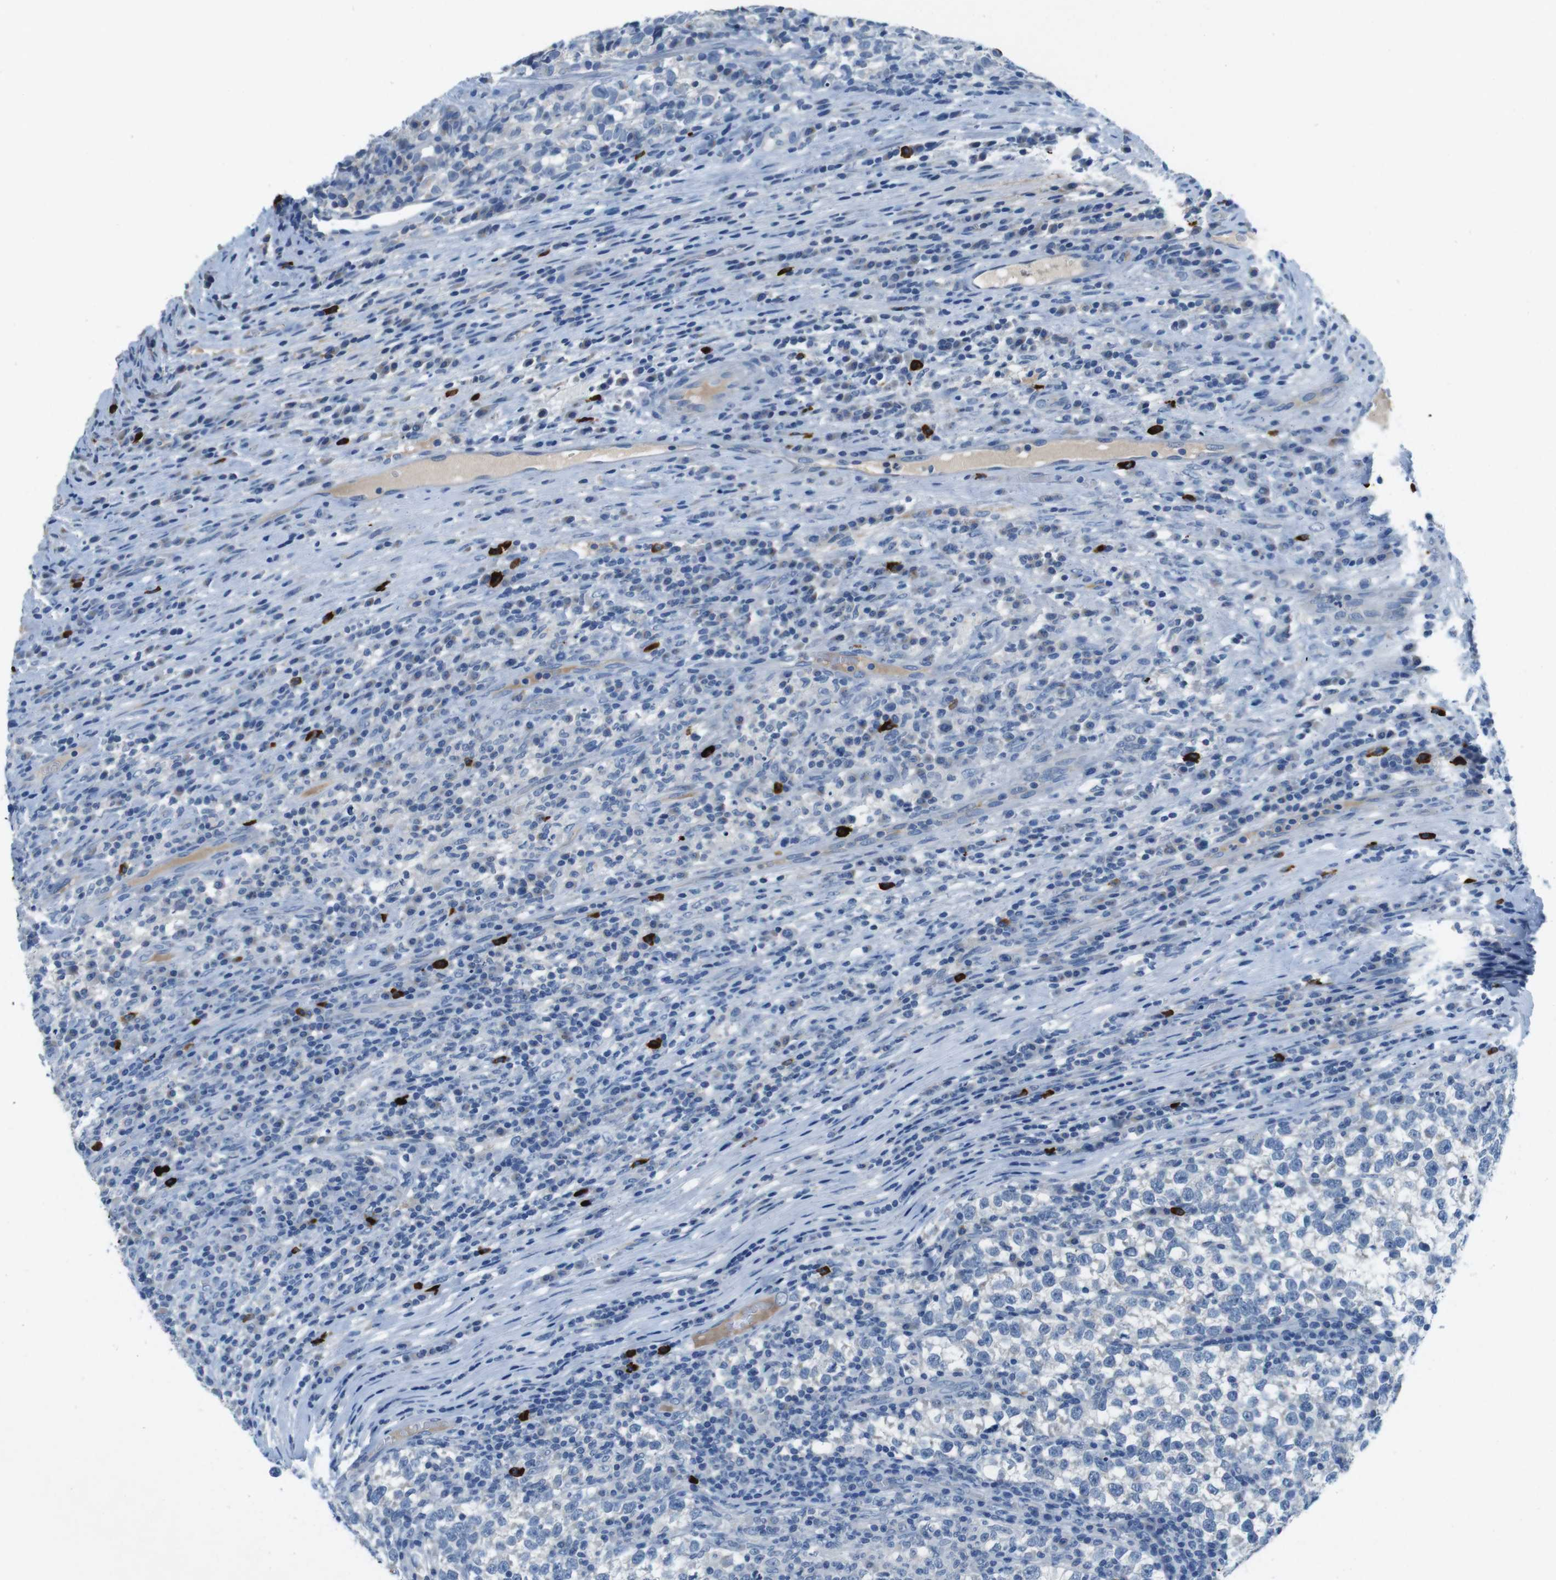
{"staining": {"intensity": "negative", "quantity": "none", "location": "none"}, "tissue": "testis cancer", "cell_type": "Tumor cells", "image_type": "cancer", "snomed": [{"axis": "morphology", "description": "Normal tissue, NOS"}, {"axis": "morphology", "description": "Seminoma, NOS"}, {"axis": "topography", "description": "Testis"}], "caption": "Immunohistochemistry (IHC) photomicrograph of neoplastic tissue: testis cancer (seminoma) stained with DAB (3,3'-diaminobenzidine) displays no significant protein expression in tumor cells.", "gene": "SLC35A3", "patient": {"sex": "male", "age": 43}}